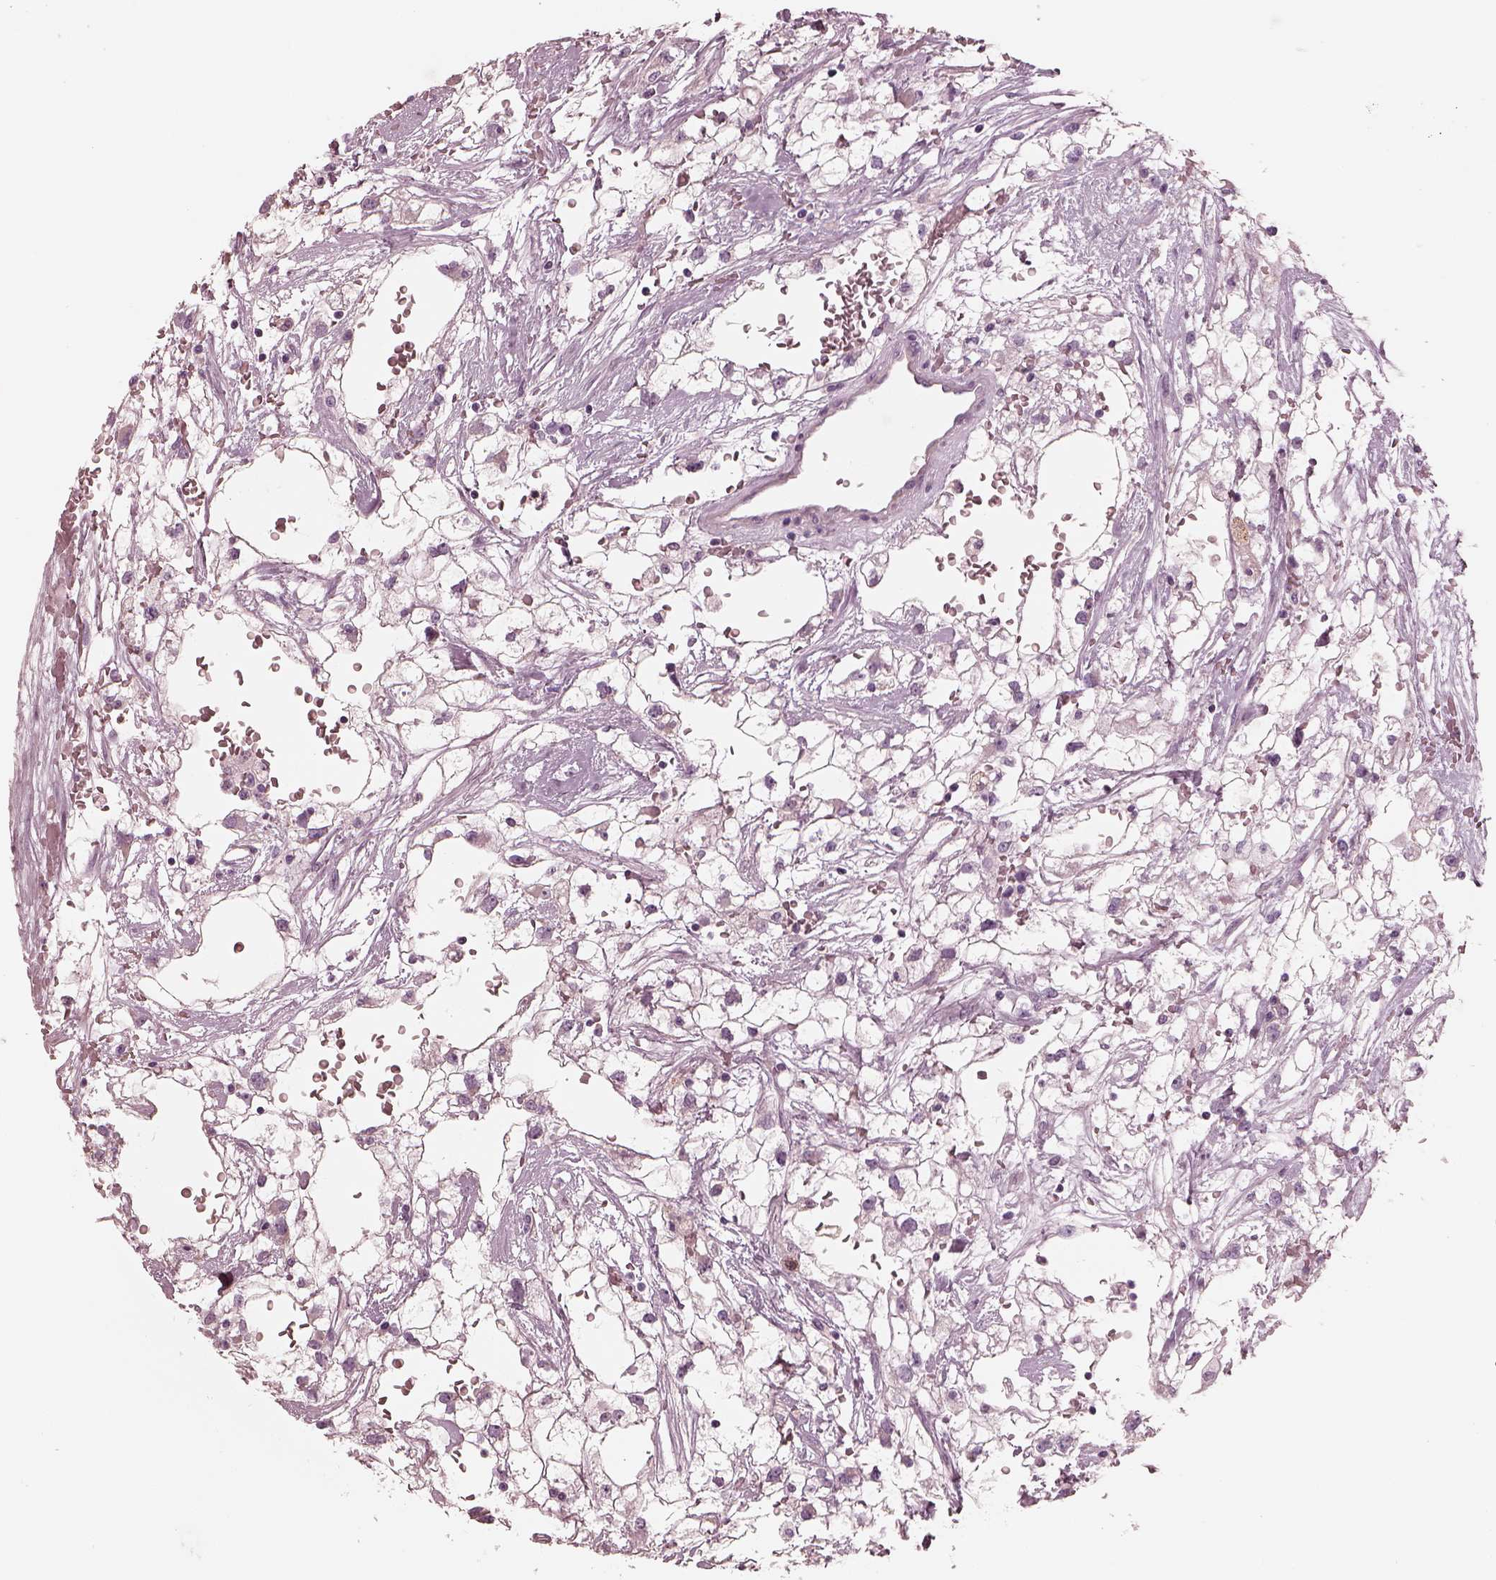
{"staining": {"intensity": "negative", "quantity": "none", "location": "none"}, "tissue": "renal cancer", "cell_type": "Tumor cells", "image_type": "cancer", "snomed": [{"axis": "morphology", "description": "Adenocarcinoma, NOS"}, {"axis": "topography", "description": "Kidney"}], "caption": "Immunohistochemistry histopathology image of human renal cancer (adenocarcinoma) stained for a protein (brown), which reveals no staining in tumor cells.", "gene": "CADM2", "patient": {"sex": "male", "age": 59}}